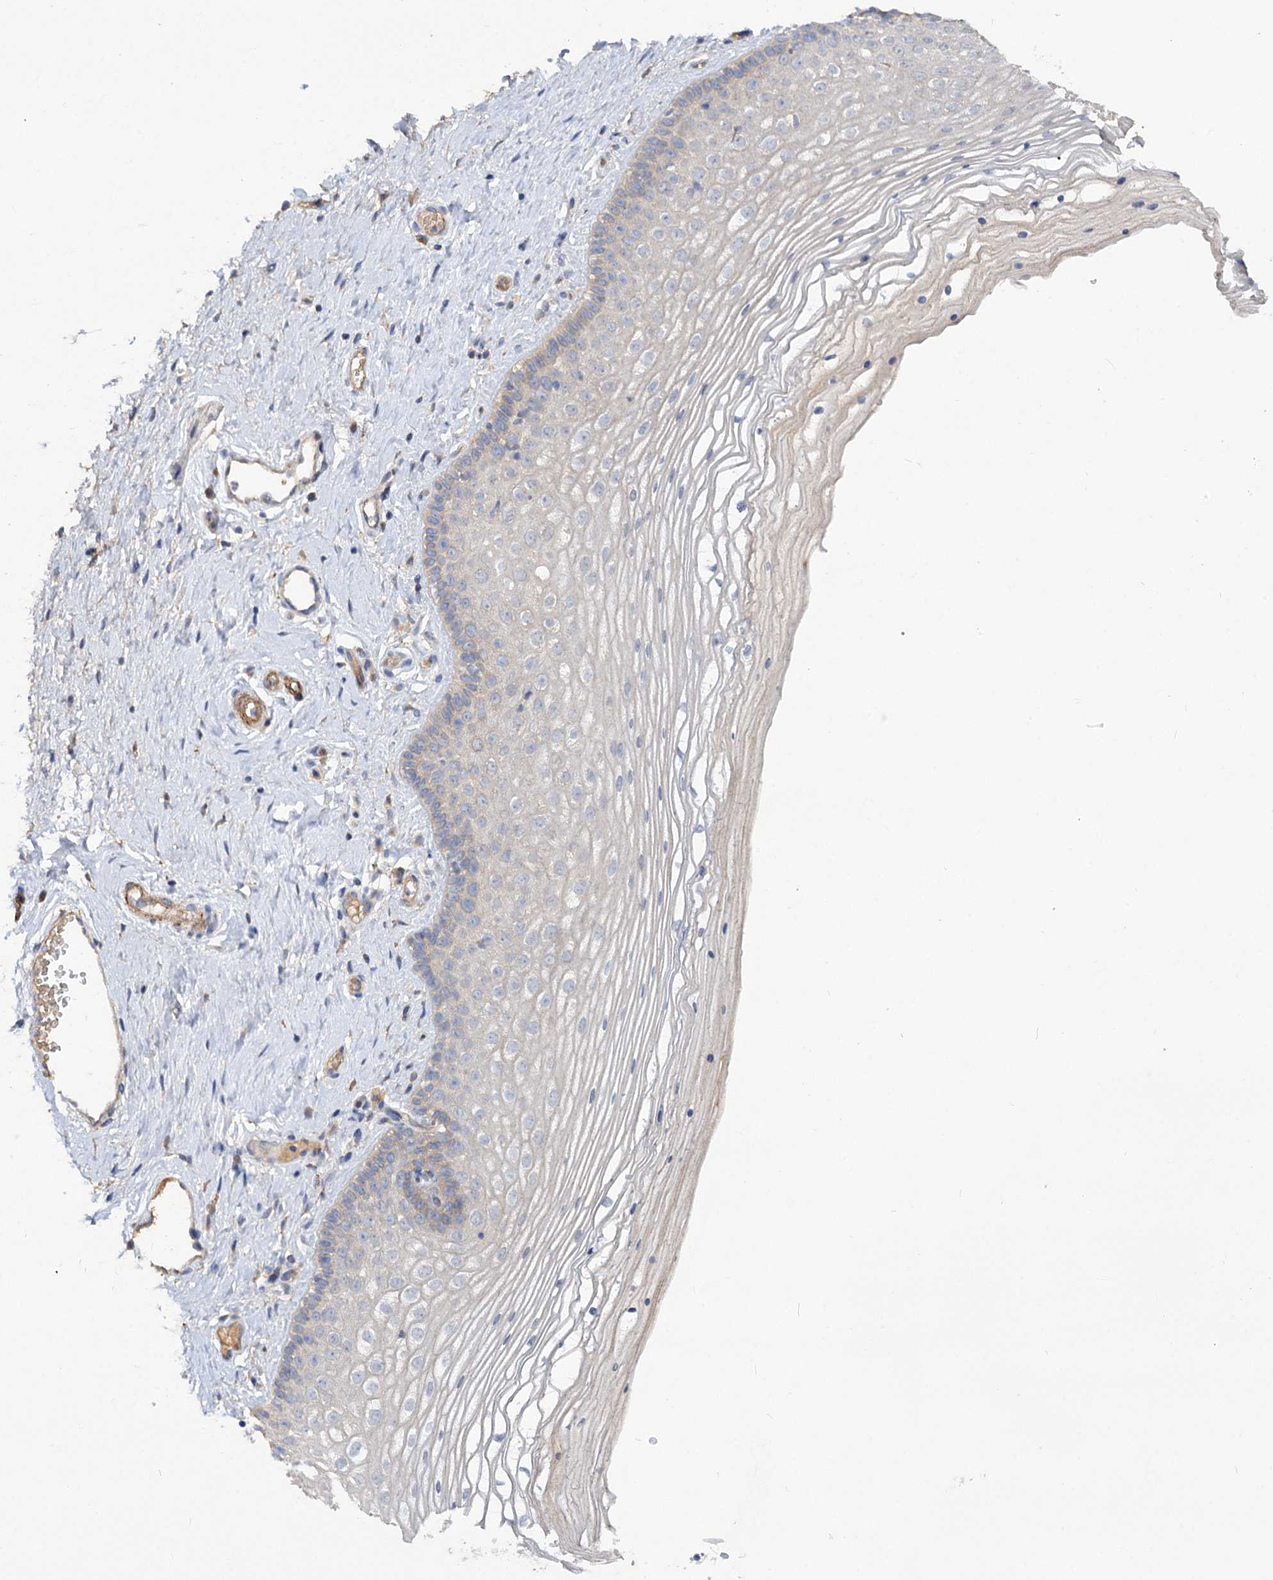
{"staining": {"intensity": "weak", "quantity": "<25%", "location": "cytoplasmic/membranous"}, "tissue": "vagina", "cell_type": "Squamous epithelial cells", "image_type": "normal", "snomed": [{"axis": "morphology", "description": "Normal tissue, NOS"}, {"axis": "topography", "description": "Vagina"}], "caption": "IHC of unremarkable vagina exhibits no expression in squamous epithelial cells.", "gene": "NUDCD2", "patient": {"sex": "female", "age": 46}}